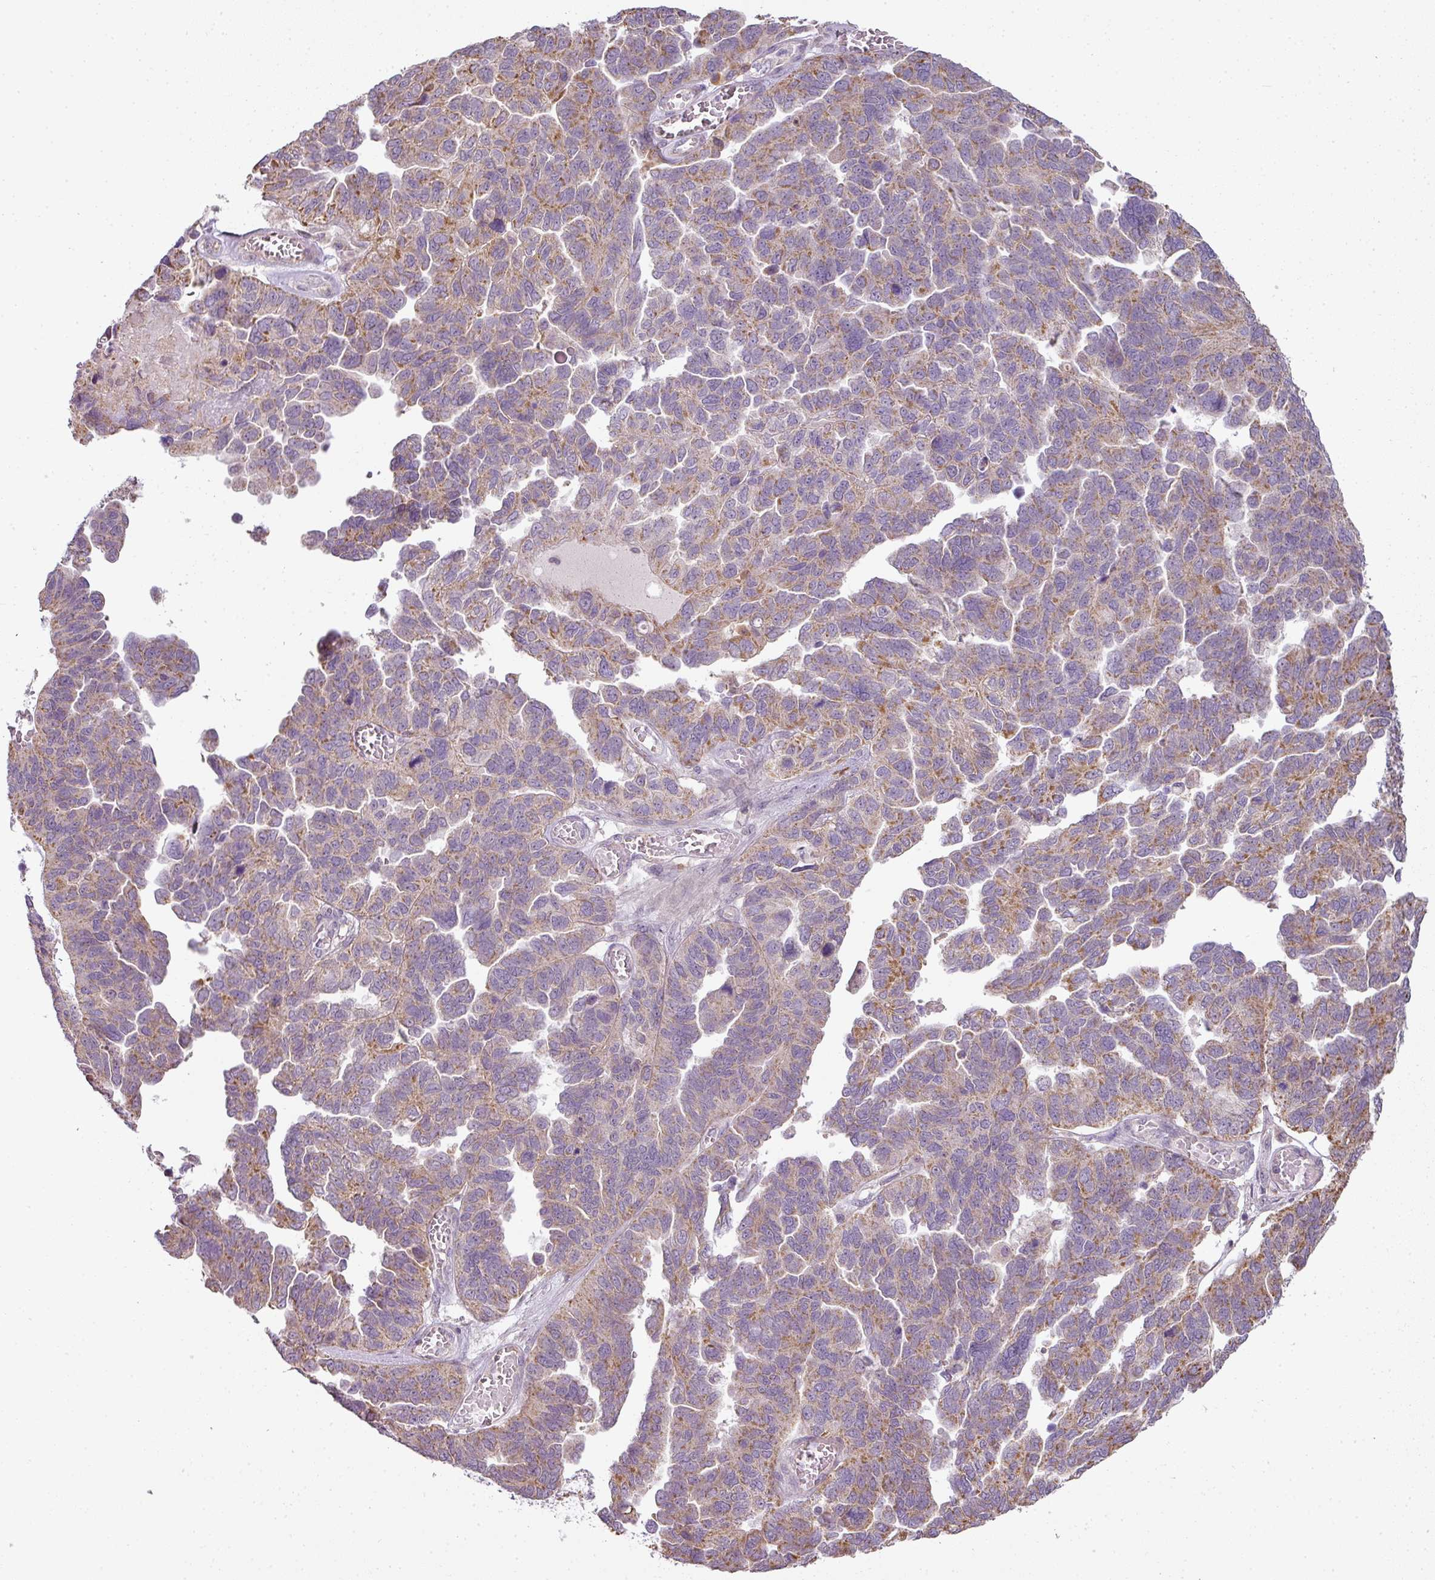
{"staining": {"intensity": "moderate", "quantity": ">75%", "location": "cytoplasmic/membranous"}, "tissue": "ovarian cancer", "cell_type": "Tumor cells", "image_type": "cancer", "snomed": [{"axis": "morphology", "description": "Cystadenocarcinoma, serous, NOS"}, {"axis": "topography", "description": "Ovary"}], "caption": "Immunohistochemistry micrograph of human ovarian cancer (serous cystadenocarcinoma) stained for a protein (brown), which exhibits medium levels of moderate cytoplasmic/membranous expression in approximately >75% of tumor cells.", "gene": "LY75", "patient": {"sex": "female", "age": 64}}